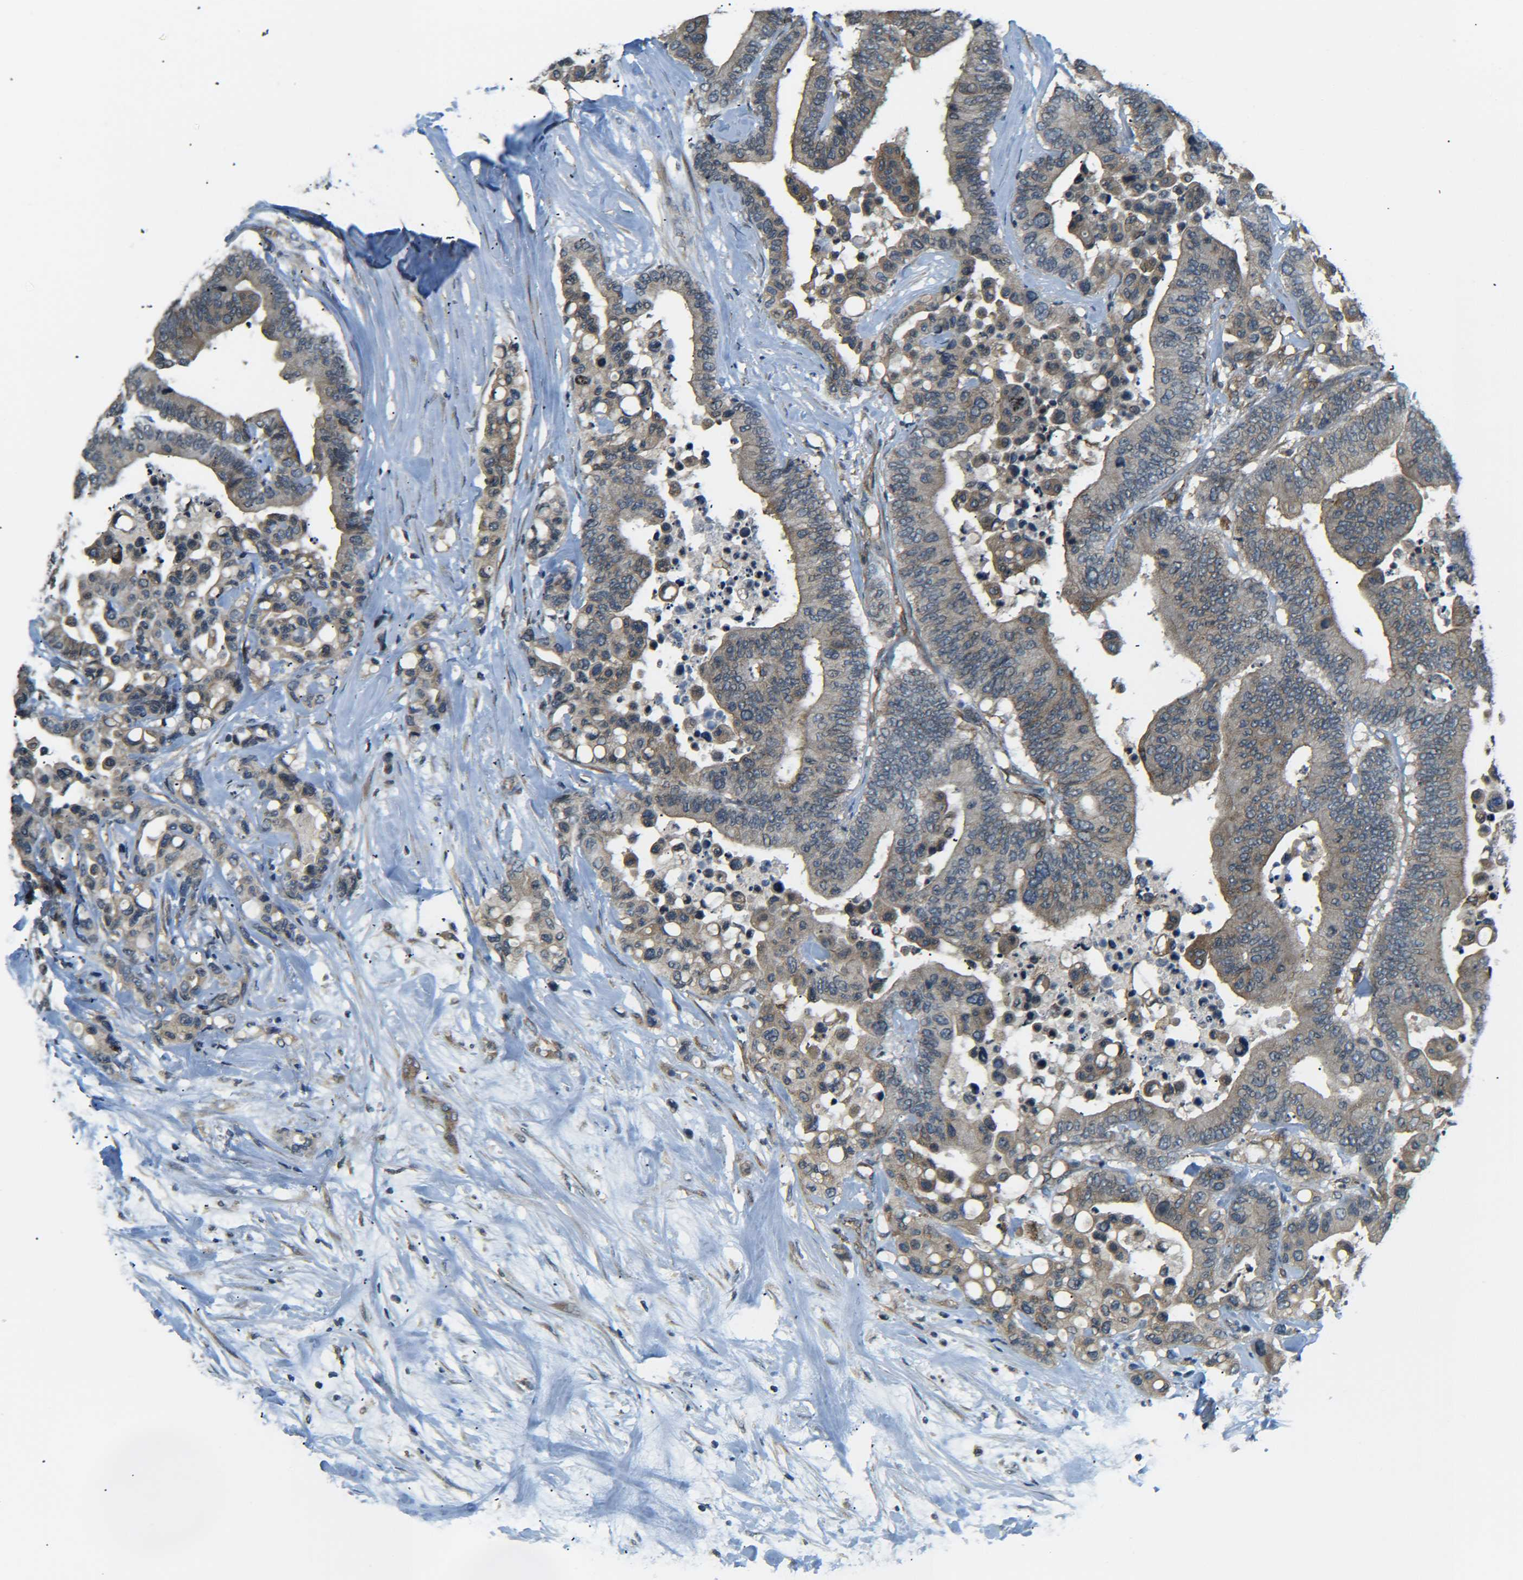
{"staining": {"intensity": "moderate", "quantity": ">75%", "location": "cytoplasmic/membranous"}, "tissue": "colorectal cancer", "cell_type": "Tumor cells", "image_type": "cancer", "snomed": [{"axis": "morphology", "description": "Normal tissue, NOS"}, {"axis": "morphology", "description": "Adenocarcinoma, NOS"}, {"axis": "topography", "description": "Colon"}], "caption": "Immunohistochemistry (IHC) photomicrograph of neoplastic tissue: human colorectal adenocarcinoma stained using immunohistochemistry exhibits medium levels of moderate protein expression localized specifically in the cytoplasmic/membranous of tumor cells, appearing as a cytoplasmic/membranous brown color.", "gene": "DAB2", "patient": {"sex": "male", "age": 82}}